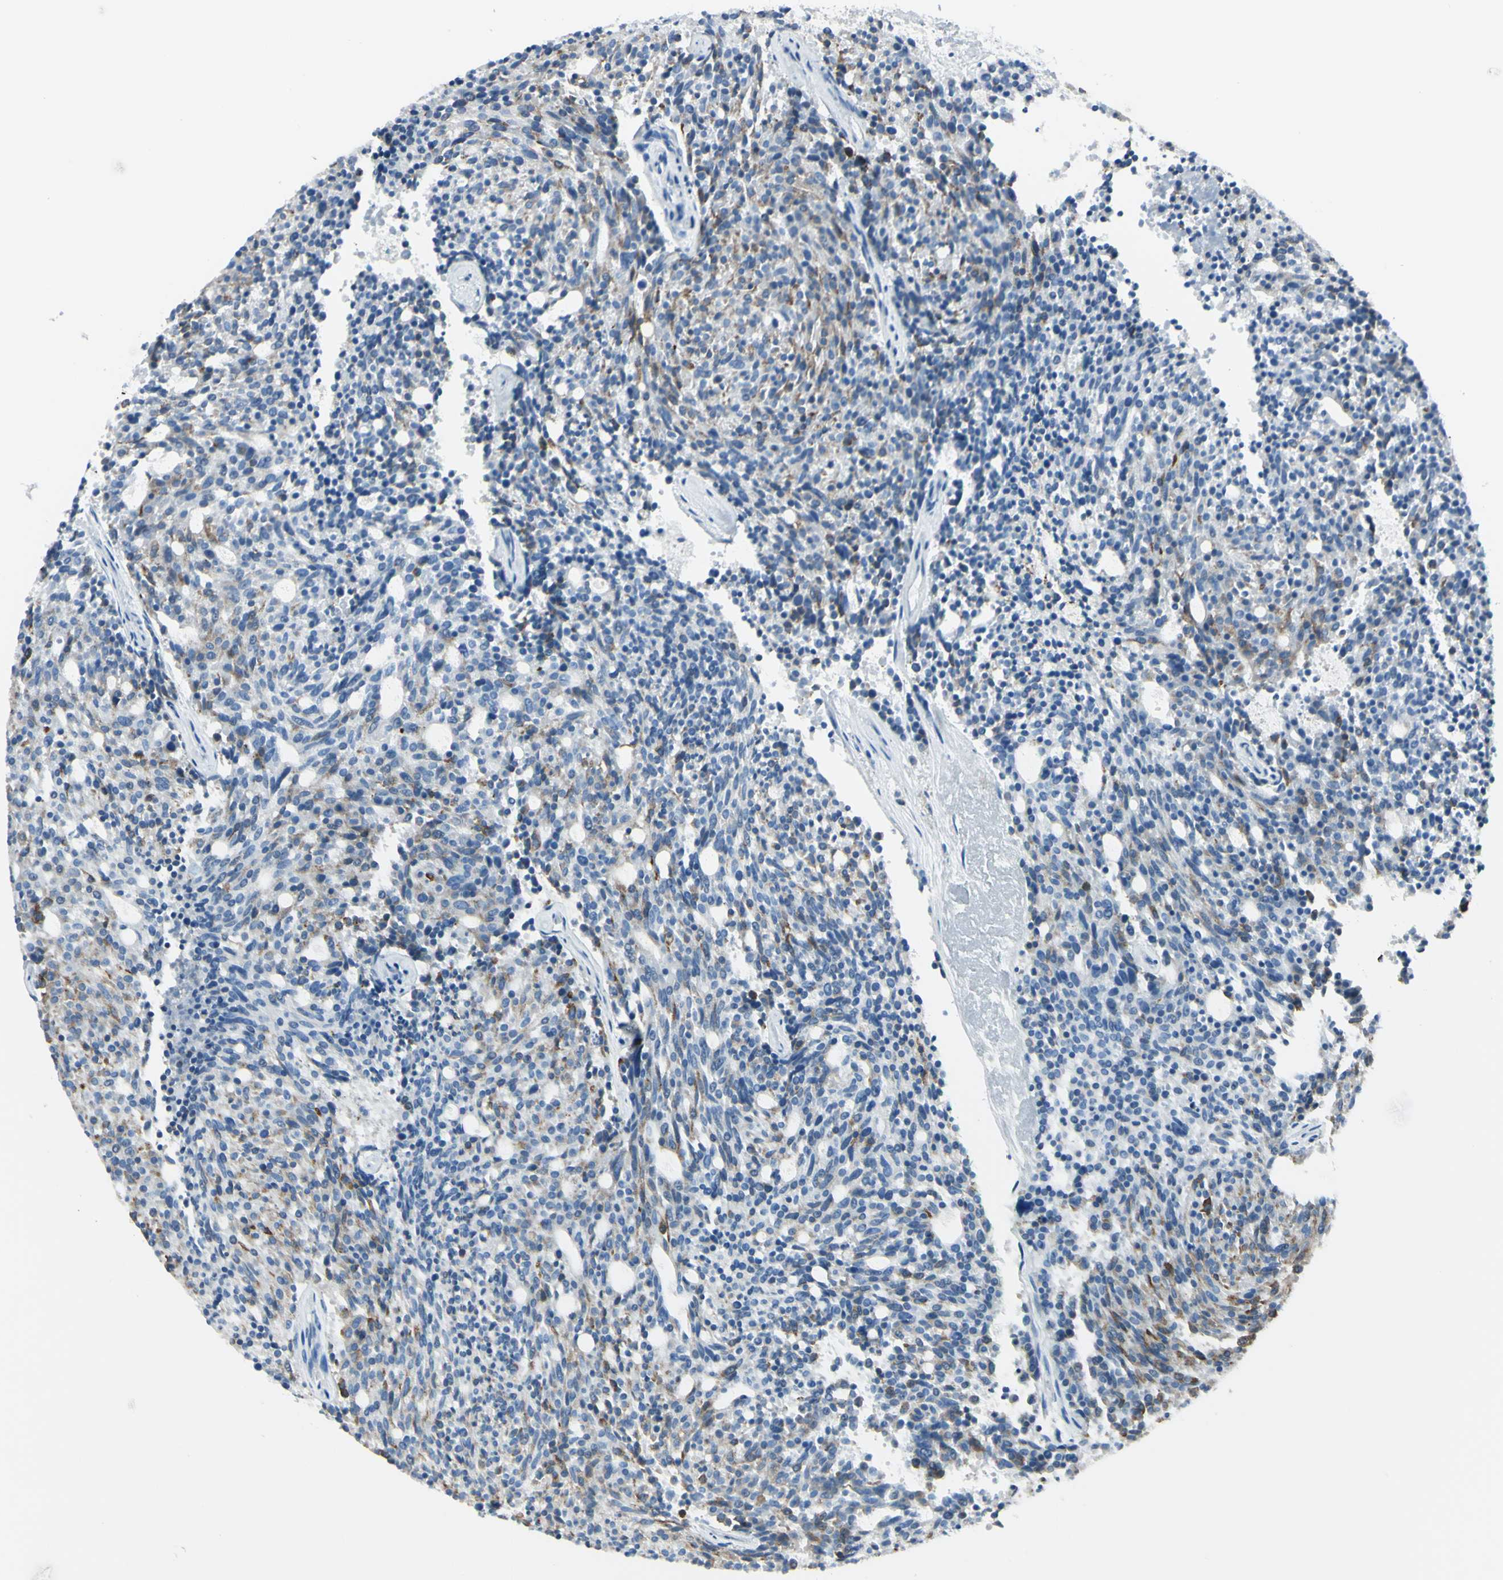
{"staining": {"intensity": "moderate", "quantity": "<25%", "location": "cytoplasmic/membranous"}, "tissue": "carcinoid", "cell_type": "Tumor cells", "image_type": "cancer", "snomed": [{"axis": "morphology", "description": "Carcinoid, malignant, NOS"}, {"axis": "topography", "description": "Pancreas"}], "caption": "A low amount of moderate cytoplasmic/membranous staining is seen in approximately <25% of tumor cells in carcinoid (malignant) tissue.", "gene": "DLG4", "patient": {"sex": "female", "age": 54}}